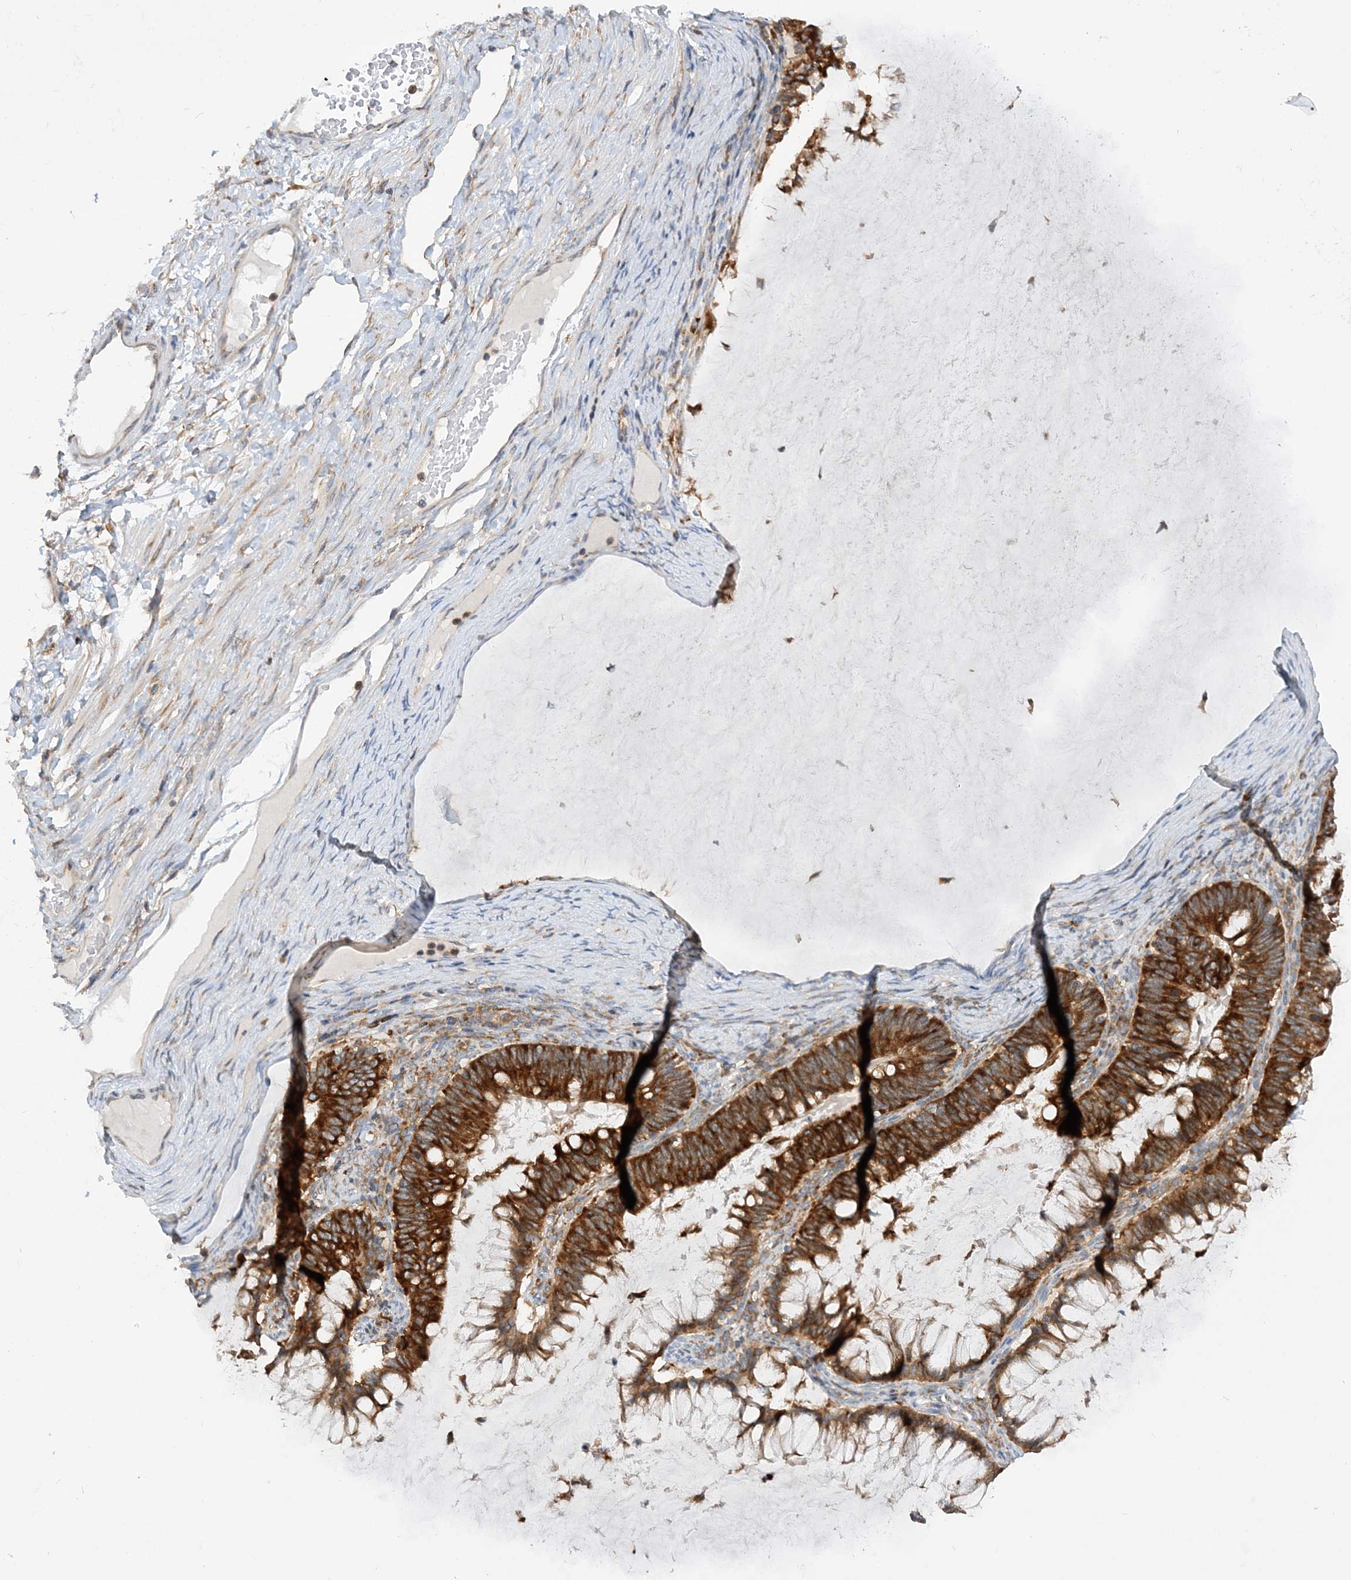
{"staining": {"intensity": "strong", "quantity": ">75%", "location": "cytoplasmic/membranous"}, "tissue": "ovarian cancer", "cell_type": "Tumor cells", "image_type": "cancer", "snomed": [{"axis": "morphology", "description": "Cystadenocarcinoma, mucinous, NOS"}, {"axis": "topography", "description": "Ovary"}], "caption": "A brown stain labels strong cytoplasmic/membranous expression of a protein in human ovarian cancer tumor cells.", "gene": "LARP4B", "patient": {"sex": "female", "age": 61}}